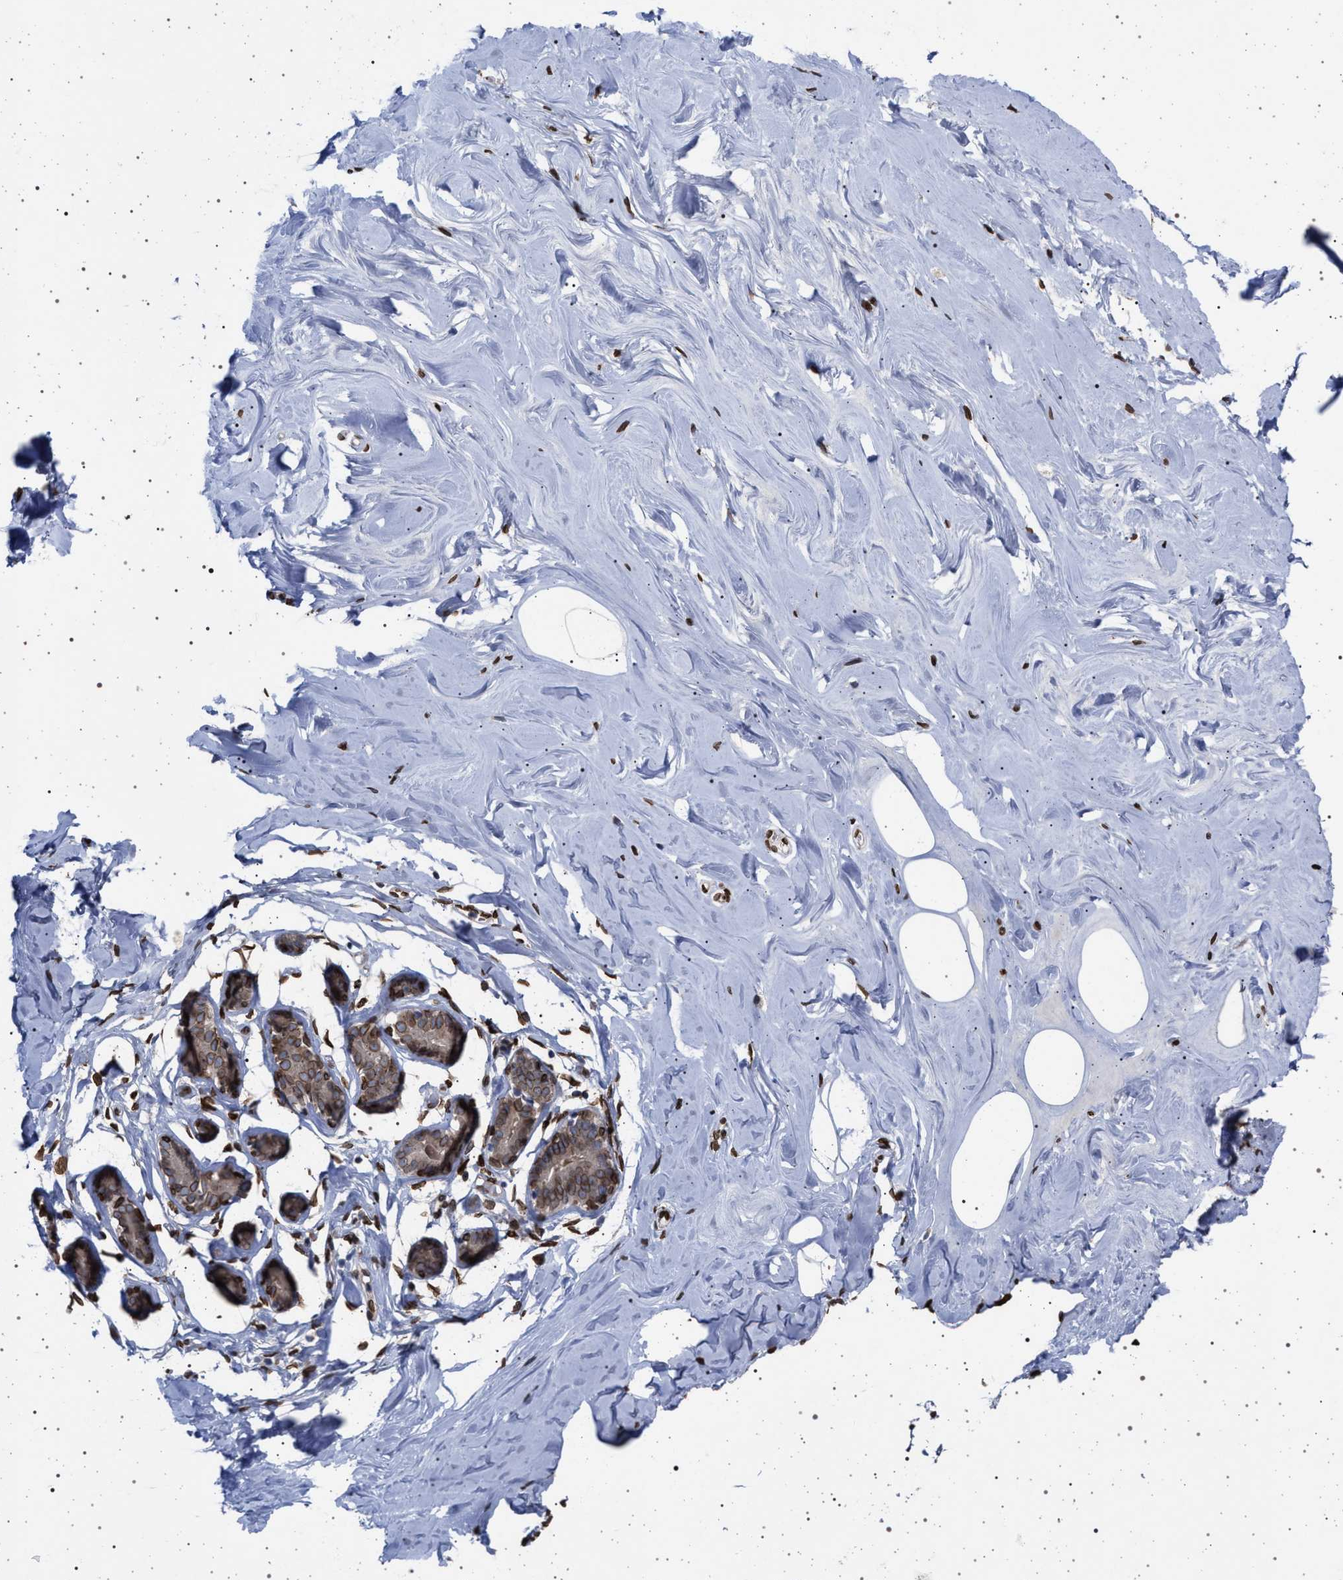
{"staining": {"intensity": "strong", "quantity": ">75%", "location": "nuclear"}, "tissue": "adipose tissue", "cell_type": "Adipocytes", "image_type": "normal", "snomed": [{"axis": "morphology", "description": "Normal tissue, NOS"}, {"axis": "morphology", "description": "Fibrosis, NOS"}, {"axis": "topography", "description": "Breast"}, {"axis": "topography", "description": "Adipose tissue"}], "caption": "High-magnification brightfield microscopy of unremarkable adipose tissue stained with DAB (3,3'-diaminobenzidine) (brown) and counterstained with hematoxylin (blue). adipocytes exhibit strong nuclear staining is seen in about>75% of cells.", "gene": "ING2", "patient": {"sex": "female", "age": 39}}